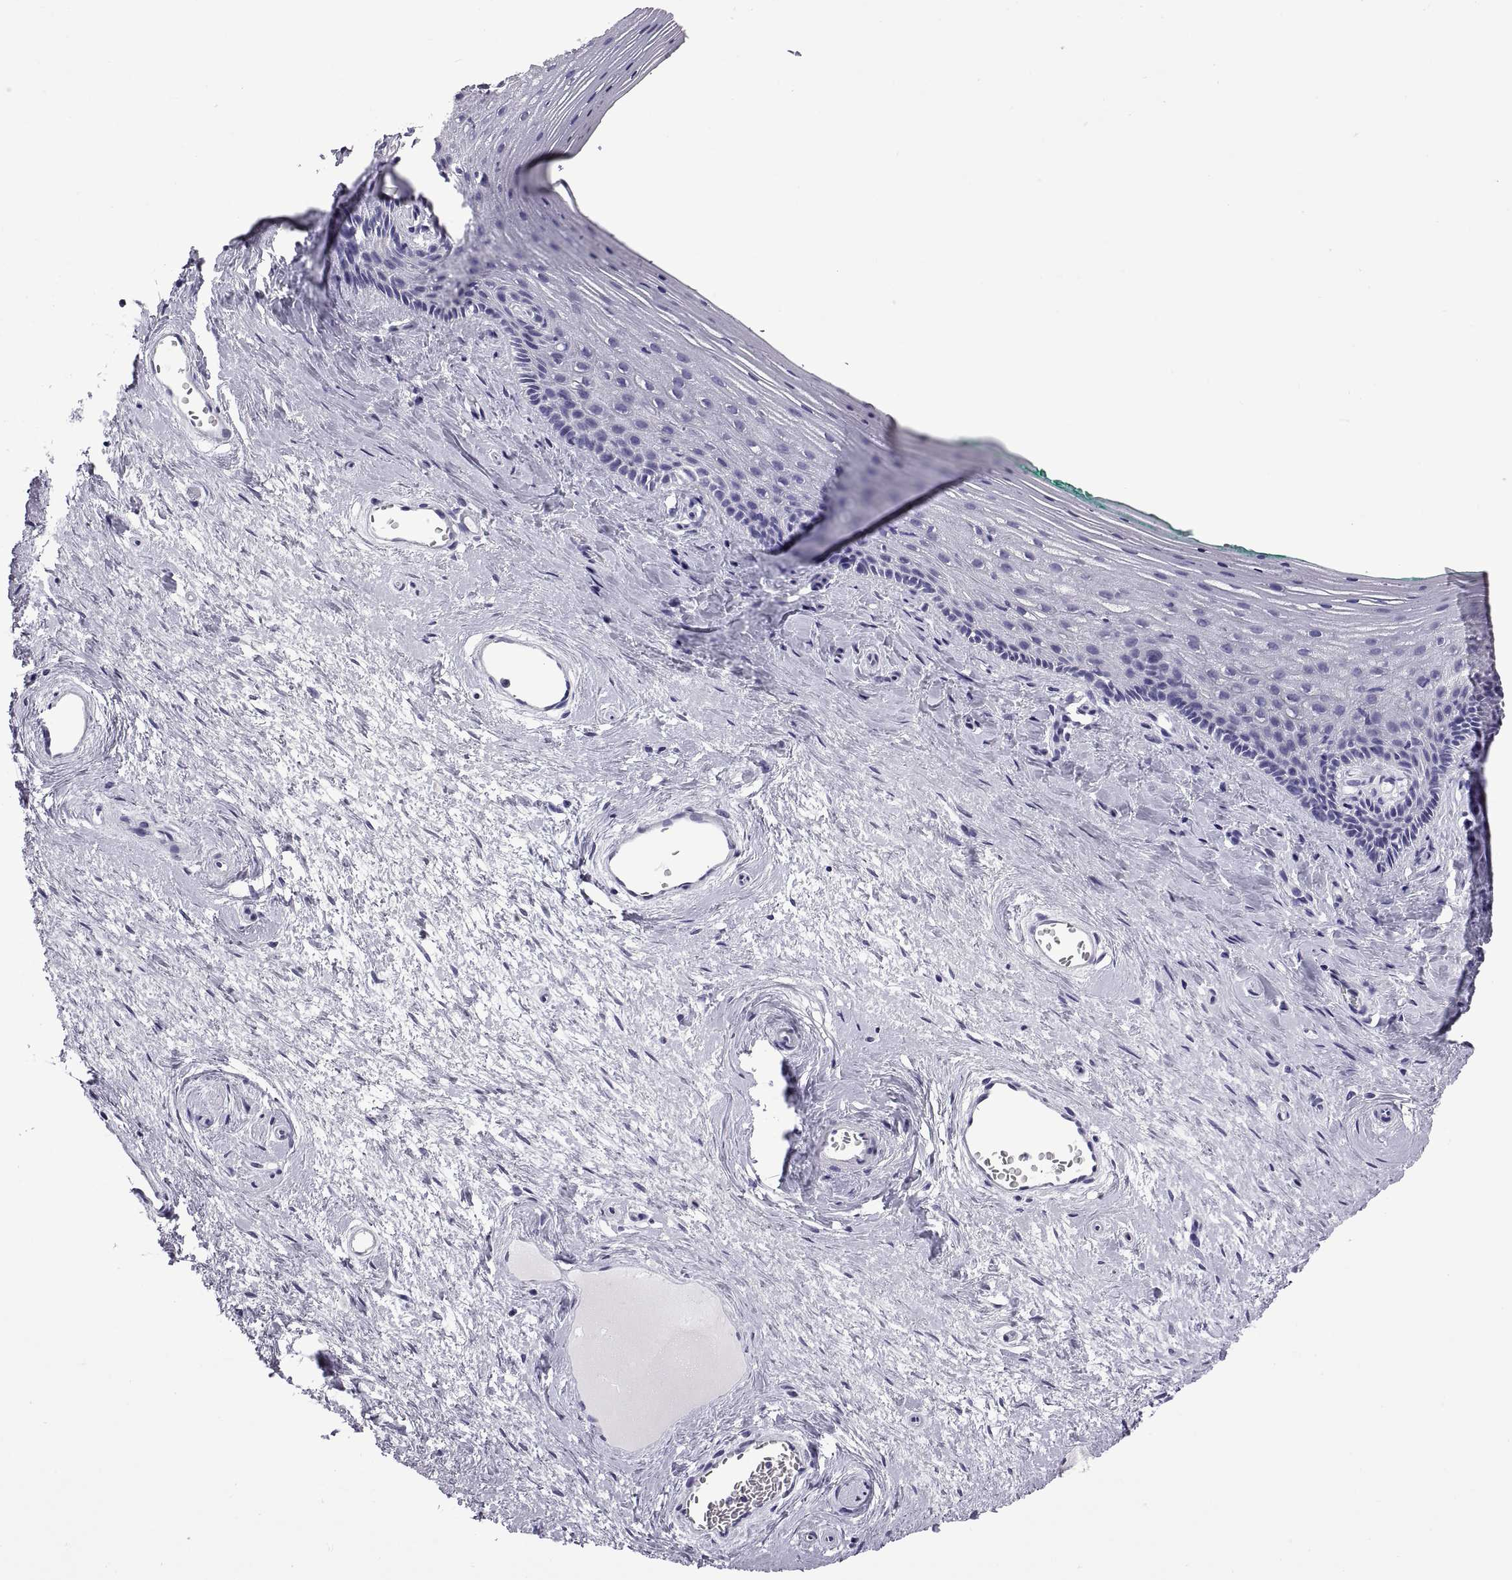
{"staining": {"intensity": "negative", "quantity": "none", "location": "none"}, "tissue": "vagina", "cell_type": "Squamous epithelial cells", "image_type": "normal", "snomed": [{"axis": "morphology", "description": "Normal tissue, NOS"}, {"axis": "topography", "description": "Vagina"}], "caption": "A high-resolution micrograph shows IHC staining of unremarkable vagina, which demonstrates no significant positivity in squamous epithelial cells. (DAB (3,3'-diaminobenzidine) IHC with hematoxylin counter stain).", "gene": "CRISP1", "patient": {"sex": "female", "age": 45}}